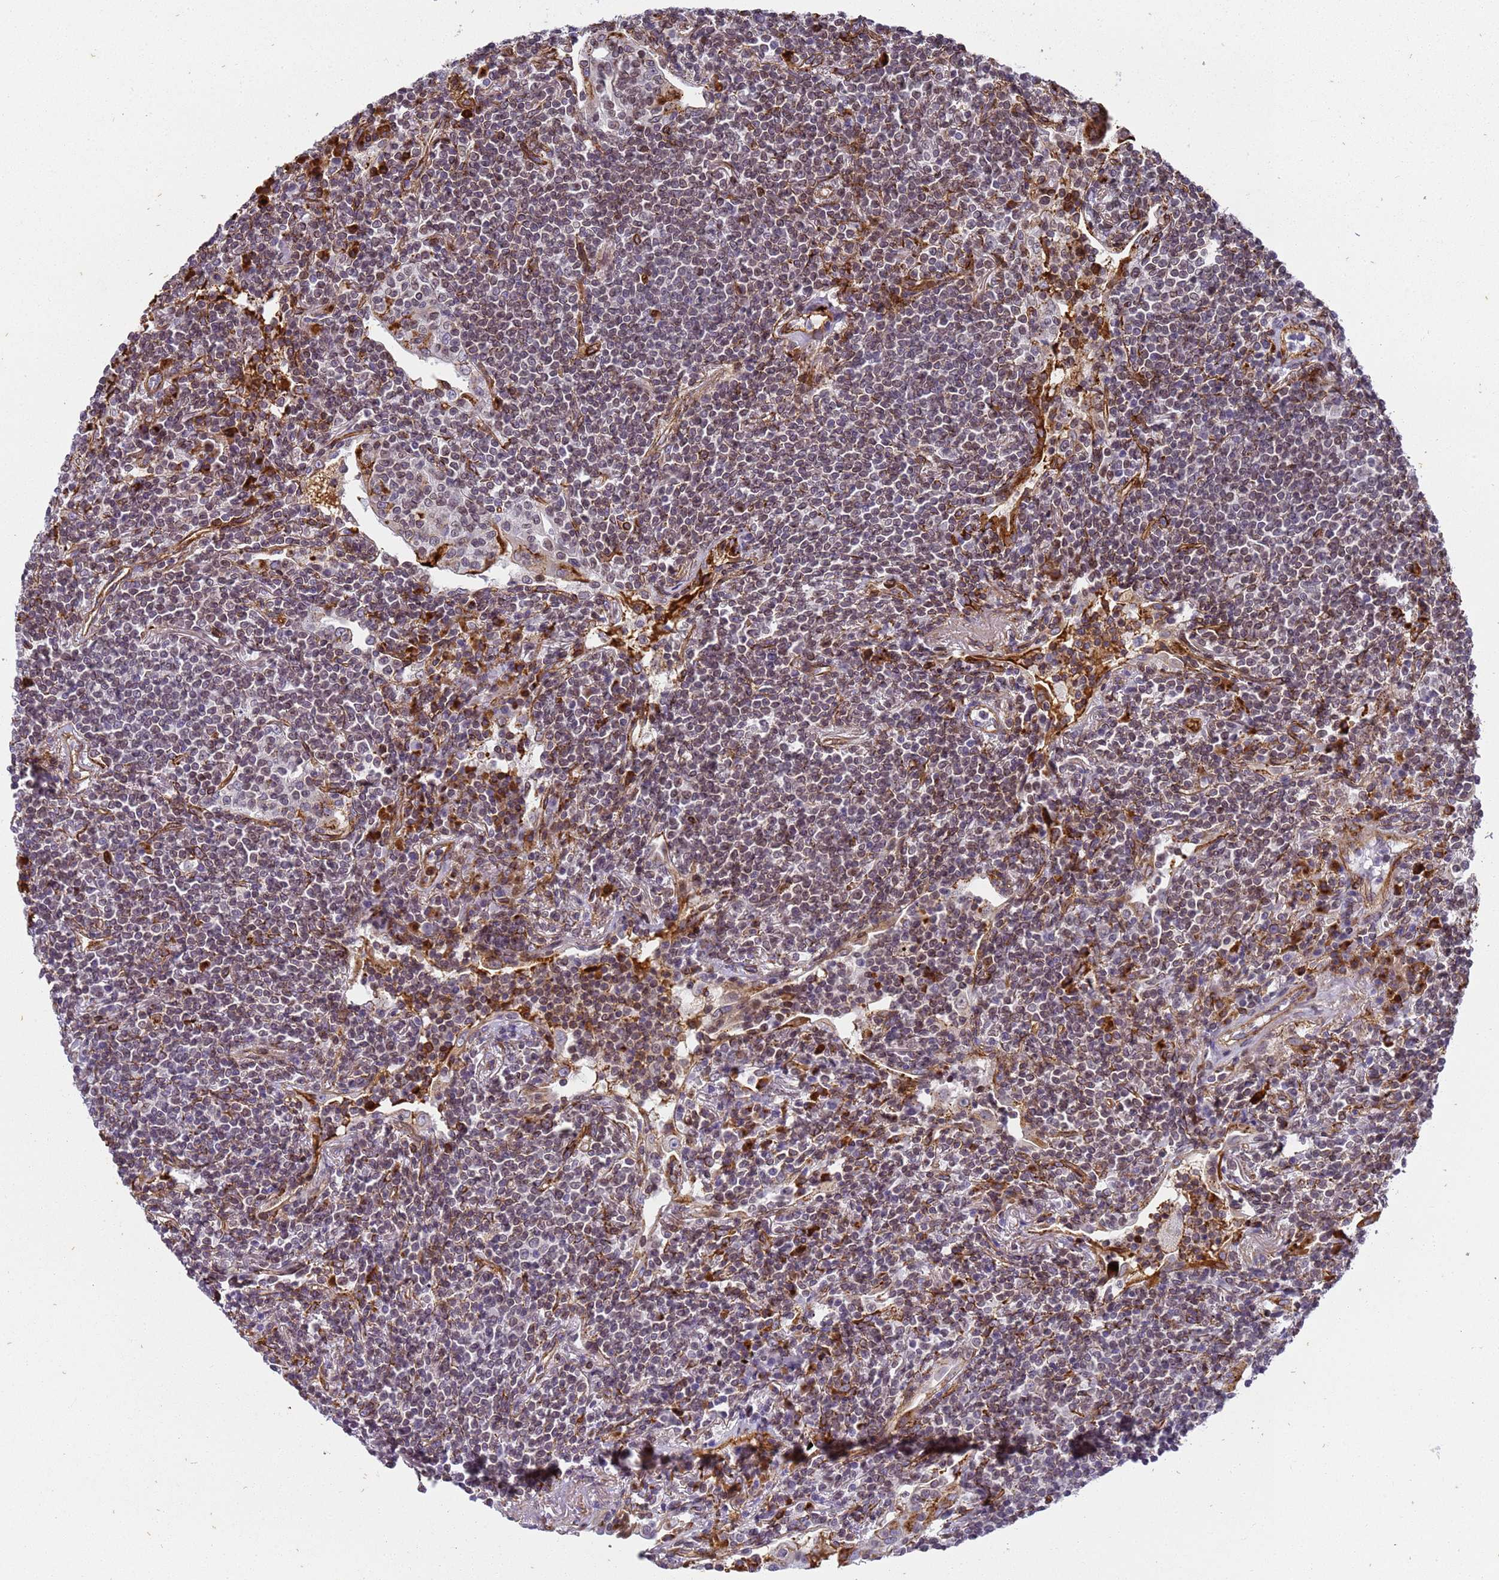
{"staining": {"intensity": "weak", "quantity": "<25%", "location": "cytoplasmic/membranous,nuclear"}, "tissue": "lymphoma", "cell_type": "Tumor cells", "image_type": "cancer", "snomed": [{"axis": "morphology", "description": "Malignant lymphoma, non-Hodgkin's type, Low grade"}, {"axis": "topography", "description": "Lung"}], "caption": "DAB immunohistochemical staining of human low-grade malignant lymphoma, non-Hodgkin's type demonstrates no significant expression in tumor cells. The staining was performed using DAB (3,3'-diaminobenzidine) to visualize the protein expression in brown, while the nuclei were stained in blue with hematoxylin (Magnification: 20x).", "gene": "IGFBP7", "patient": {"sex": "female", "age": 71}}